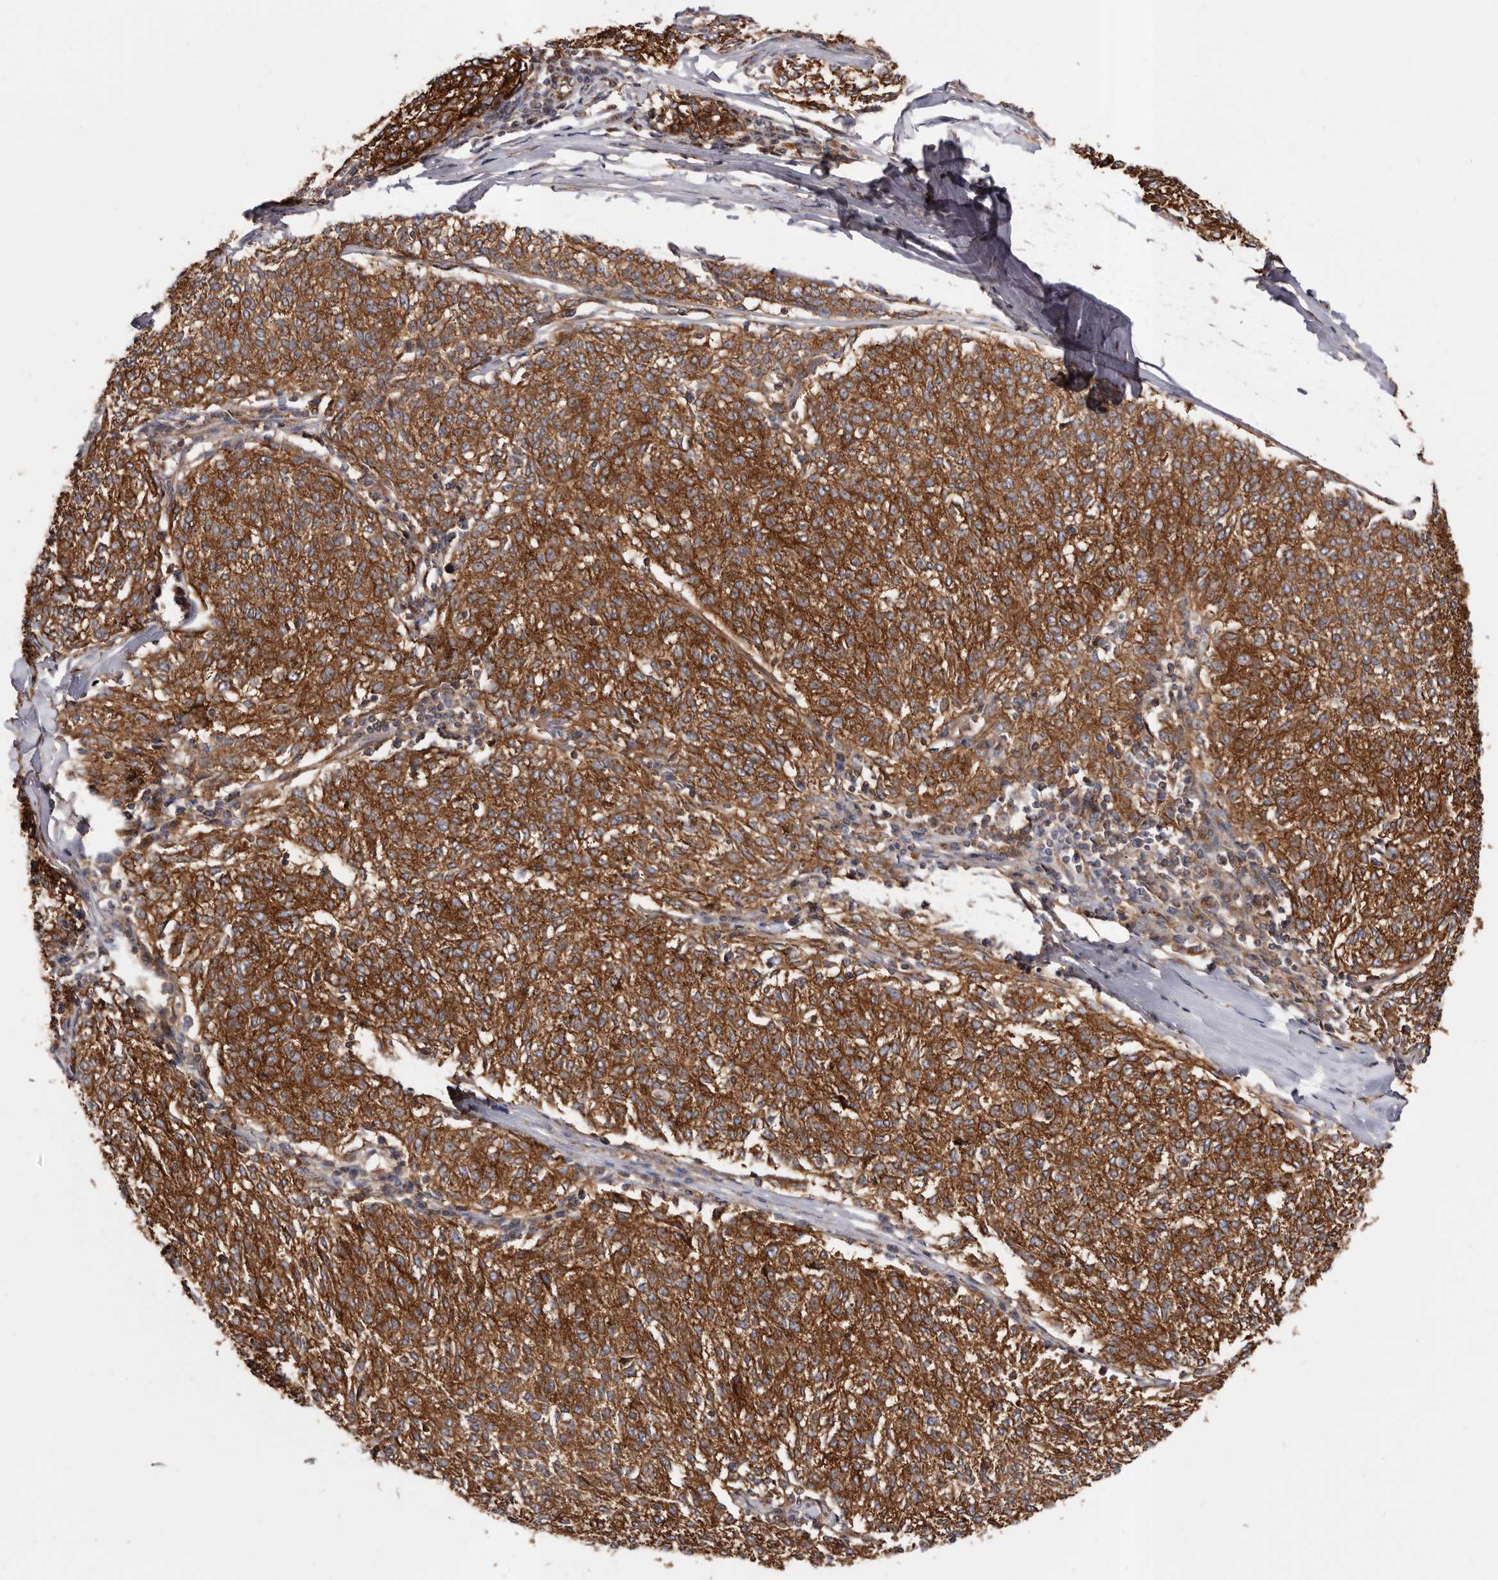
{"staining": {"intensity": "moderate", "quantity": ">75%", "location": "cytoplasmic/membranous"}, "tissue": "melanoma", "cell_type": "Tumor cells", "image_type": "cancer", "snomed": [{"axis": "morphology", "description": "Malignant melanoma, NOS"}, {"axis": "topography", "description": "Skin"}], "caption": "An image showing moderate cytoplasmic/membranous expression in approximately >75% of tumor cells in malignant melanoma, as visualized by brown immunohistochemical staining.", "gene": "COQ8B", "patient": {"sex": "female", "age": 72}}